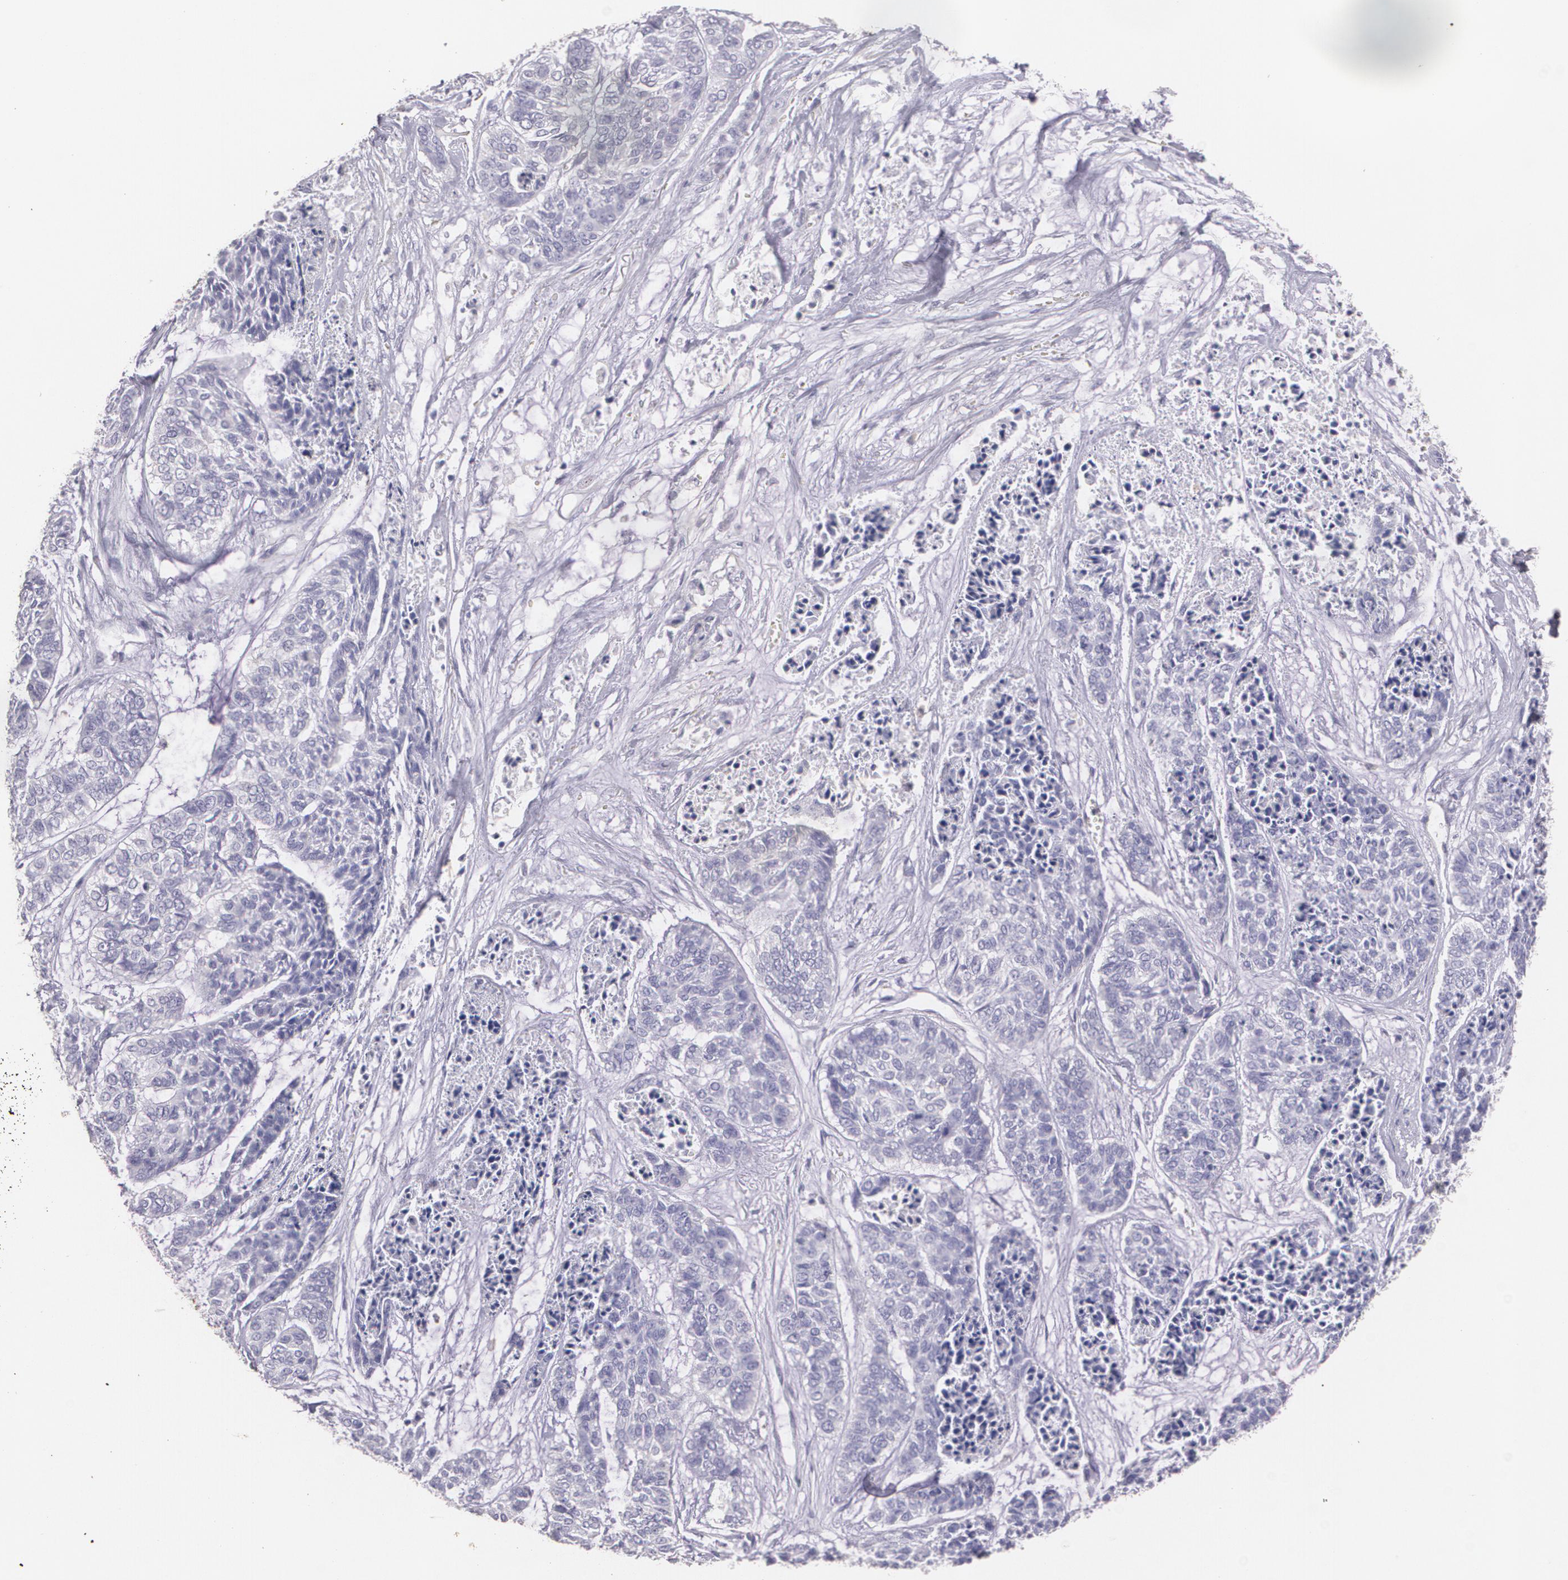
{"staining": {"intensity": "negative", "quantity": "none", "location": "none"}, "tissue": "skin cancer", "cell_type": "Tumor cells", "image_type": "cancer", "snomed": [{"axis": "morphology", "description": "Basal cell carcinoma"}, {"axis": "topography", "description": "Skin"}], "caption": "Skin basal cell carcinoma was stained to show a protein in brown. There is no significant expression in tumor cells. Nuclei are stained in blue.", "gene": "TGFBR1", "patient": {"sex": "female", "age": 64}}